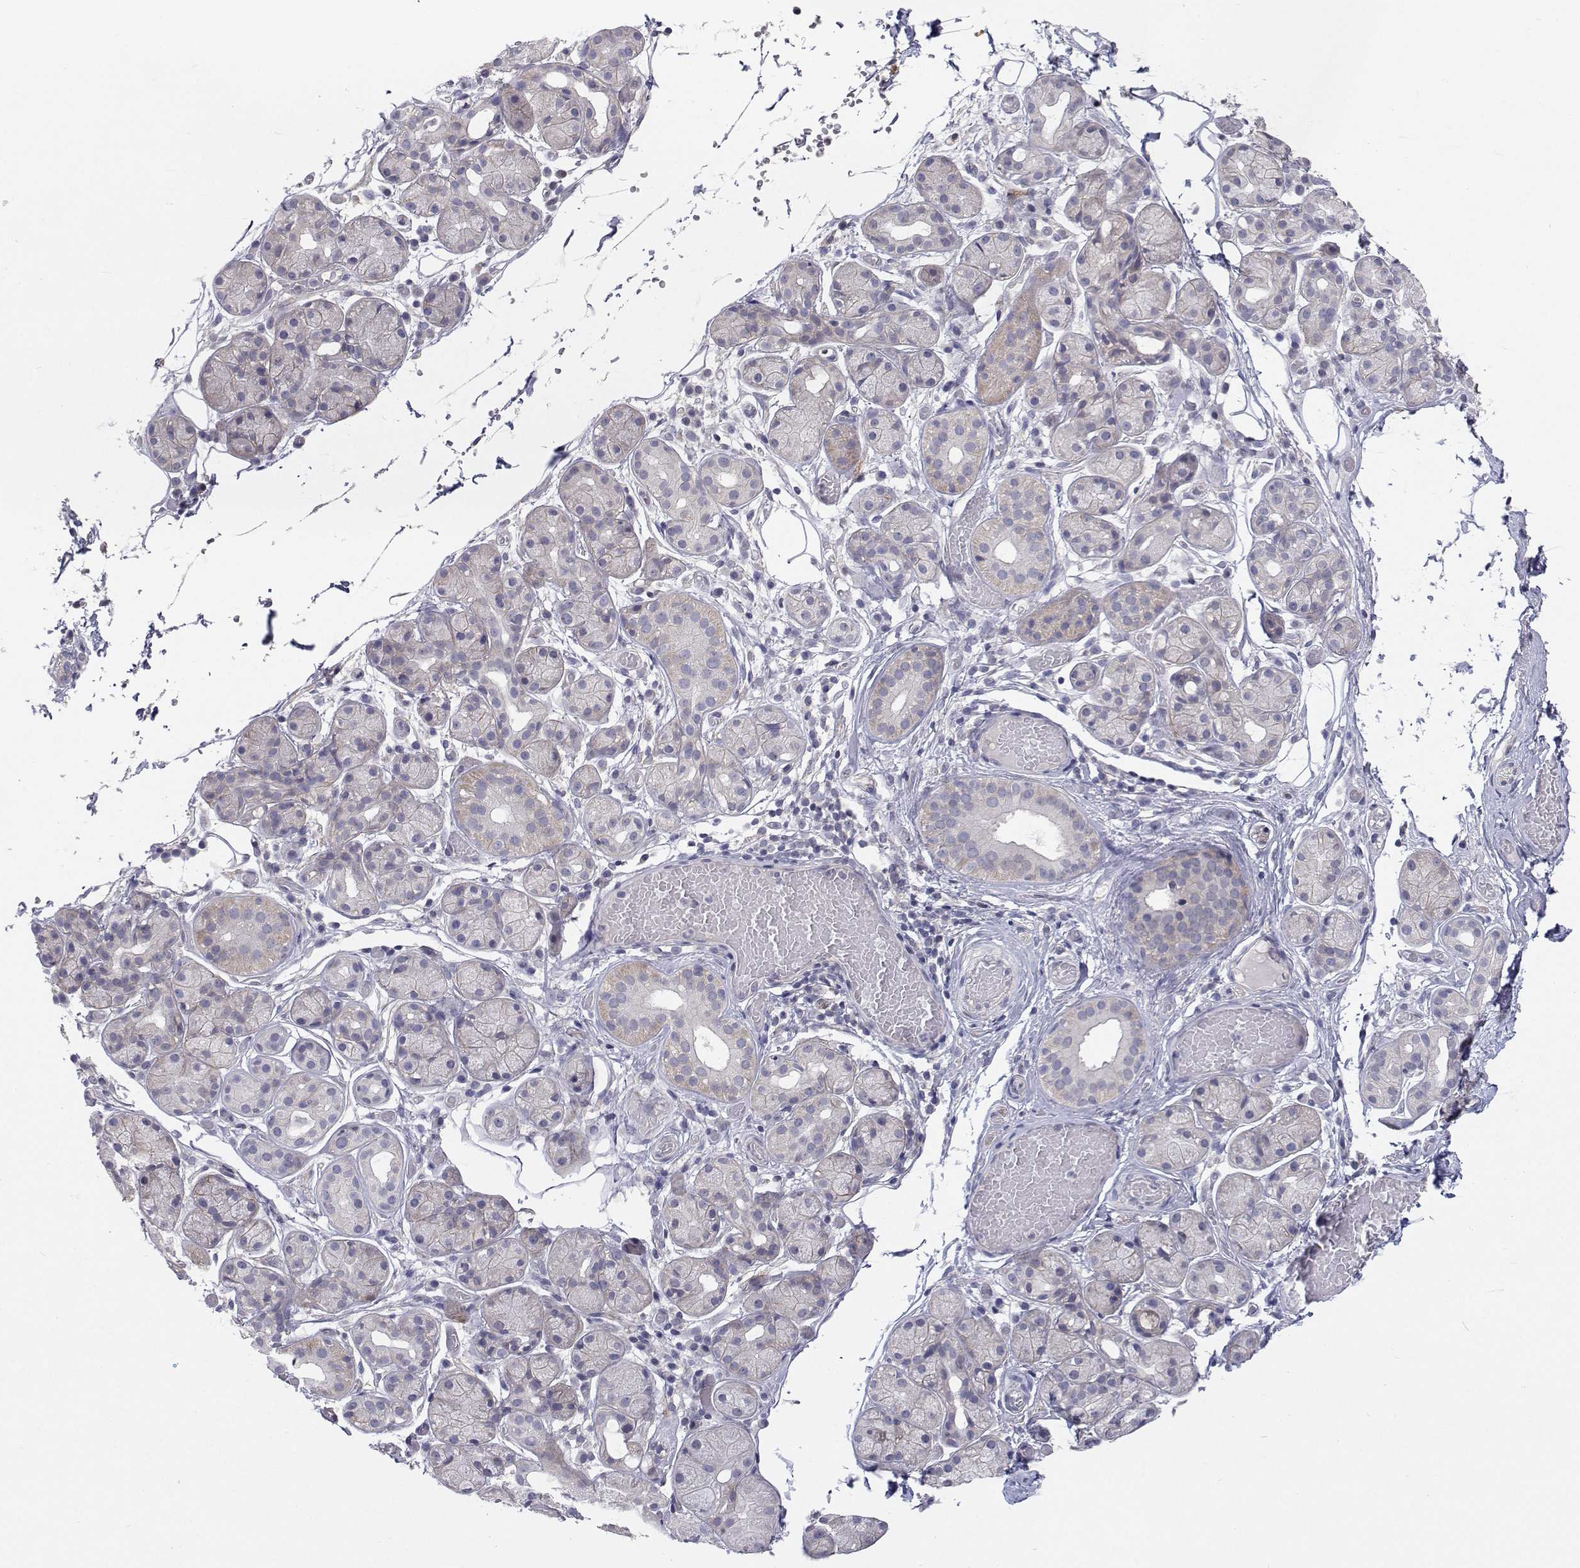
{"staining": {"intensity": "negative", "quantity": "none", "location": "none"}, "tissue": "salivary gland", "cell_type": "Glandular cells", "image_type": "normal", "snomed": [{"axis": "morphology", "description": "Normal tissue, NOS"}, {"axis": "topography", "description": "Salivary gland"}, {"axis": "topography", "description": "Peripheral nerve tissue"}], "caption": "The immunohistochemistry histopathology image has no significant positivity in glandular cells of salivary gland.", "gene": "MYPN", "patient": {"sex": "male", "age": 71}}